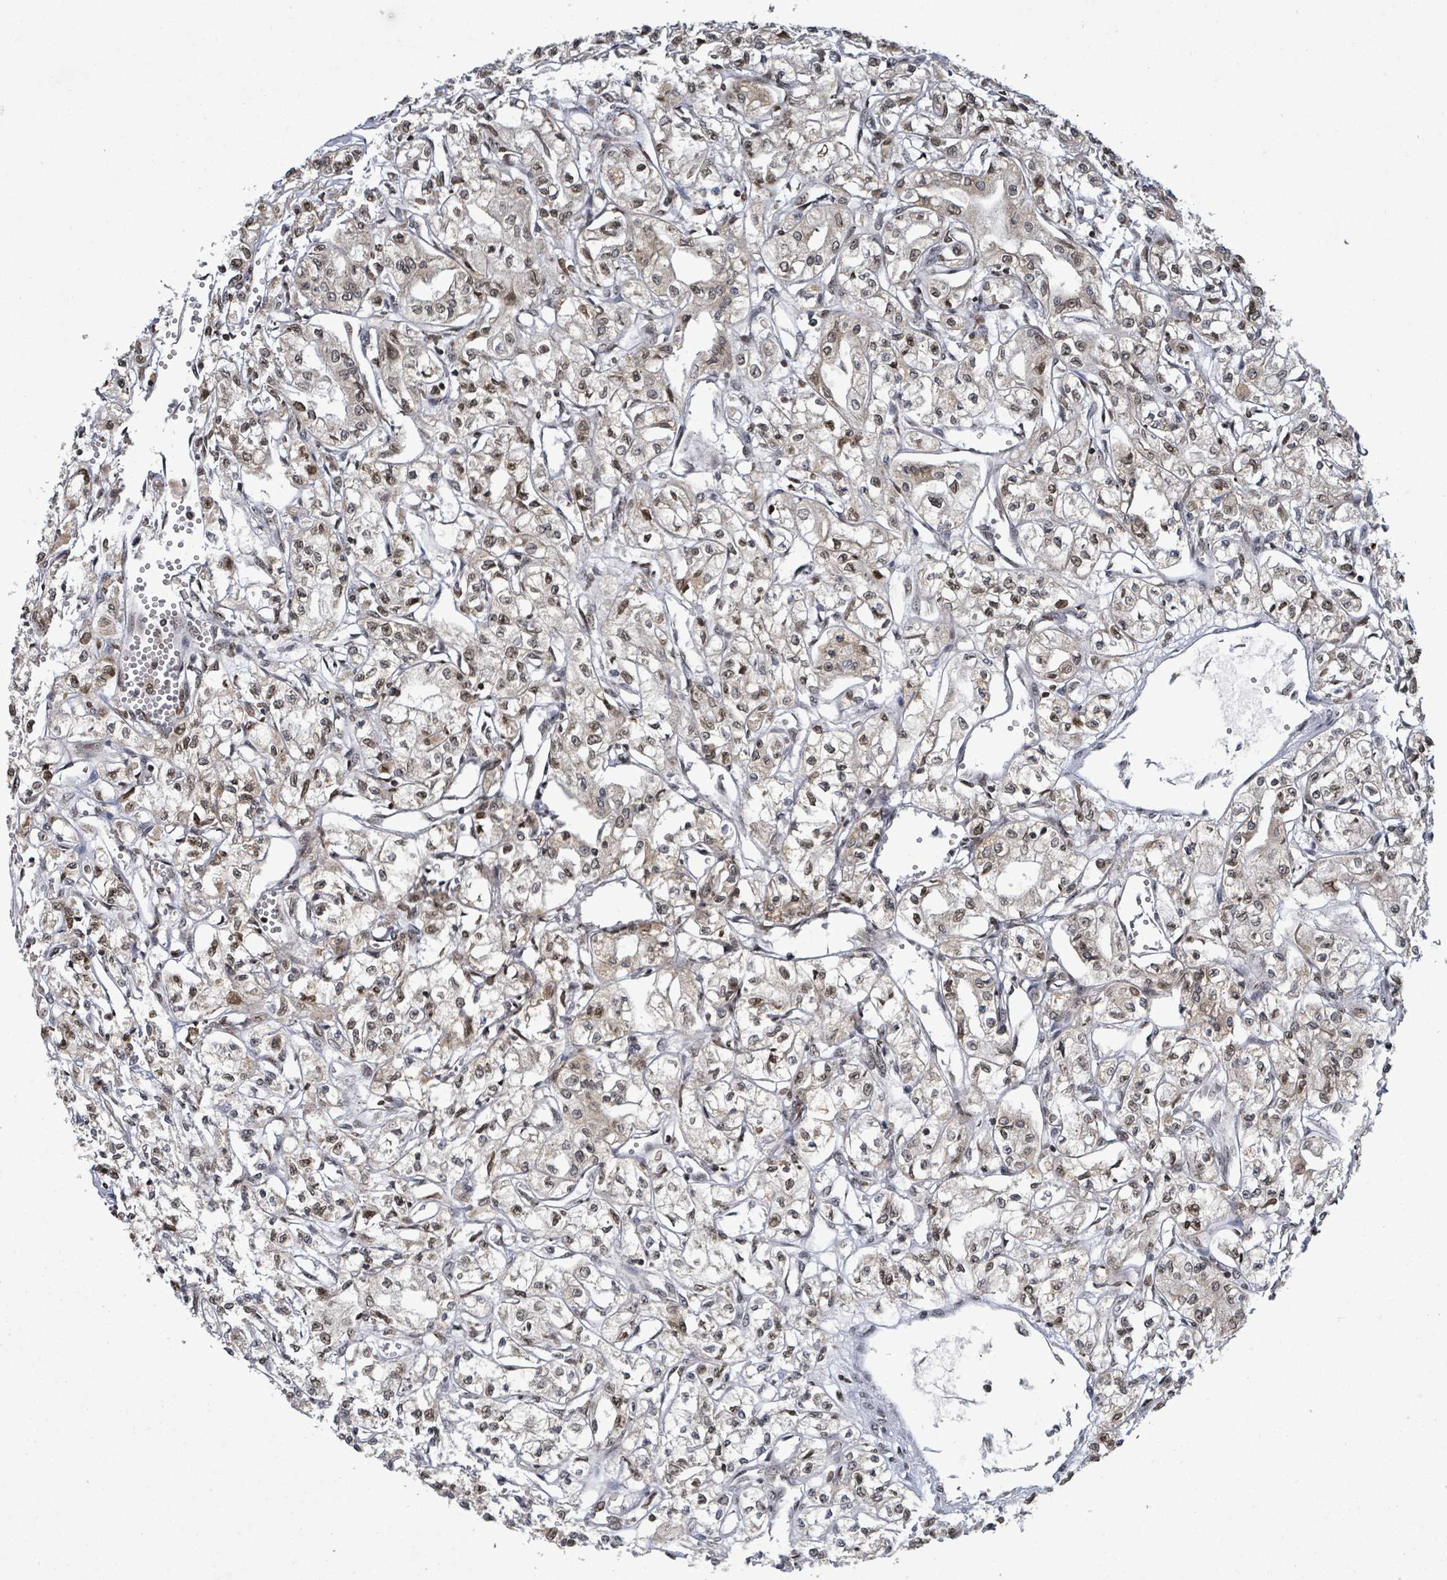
{"staining": {"intensity": "moderate", "quantity": ">75%", "location": "nuclear"}, "tissue": "renal cancer", "cell_type": "Tumor cells", "image_type": "cancer", "snomed": [{"axis": "morphology", "description": "Adenocarcinoma, NOS"}, {"axis": "topography", "description": "Kidney"}], "caption": "Tumor cells demonstrate medium levels of moderate nuclear positivity in approximately >75% of cells in renal cancer.", "gene": "SBF2", "patient": {"sex": "male", "age": 56}}